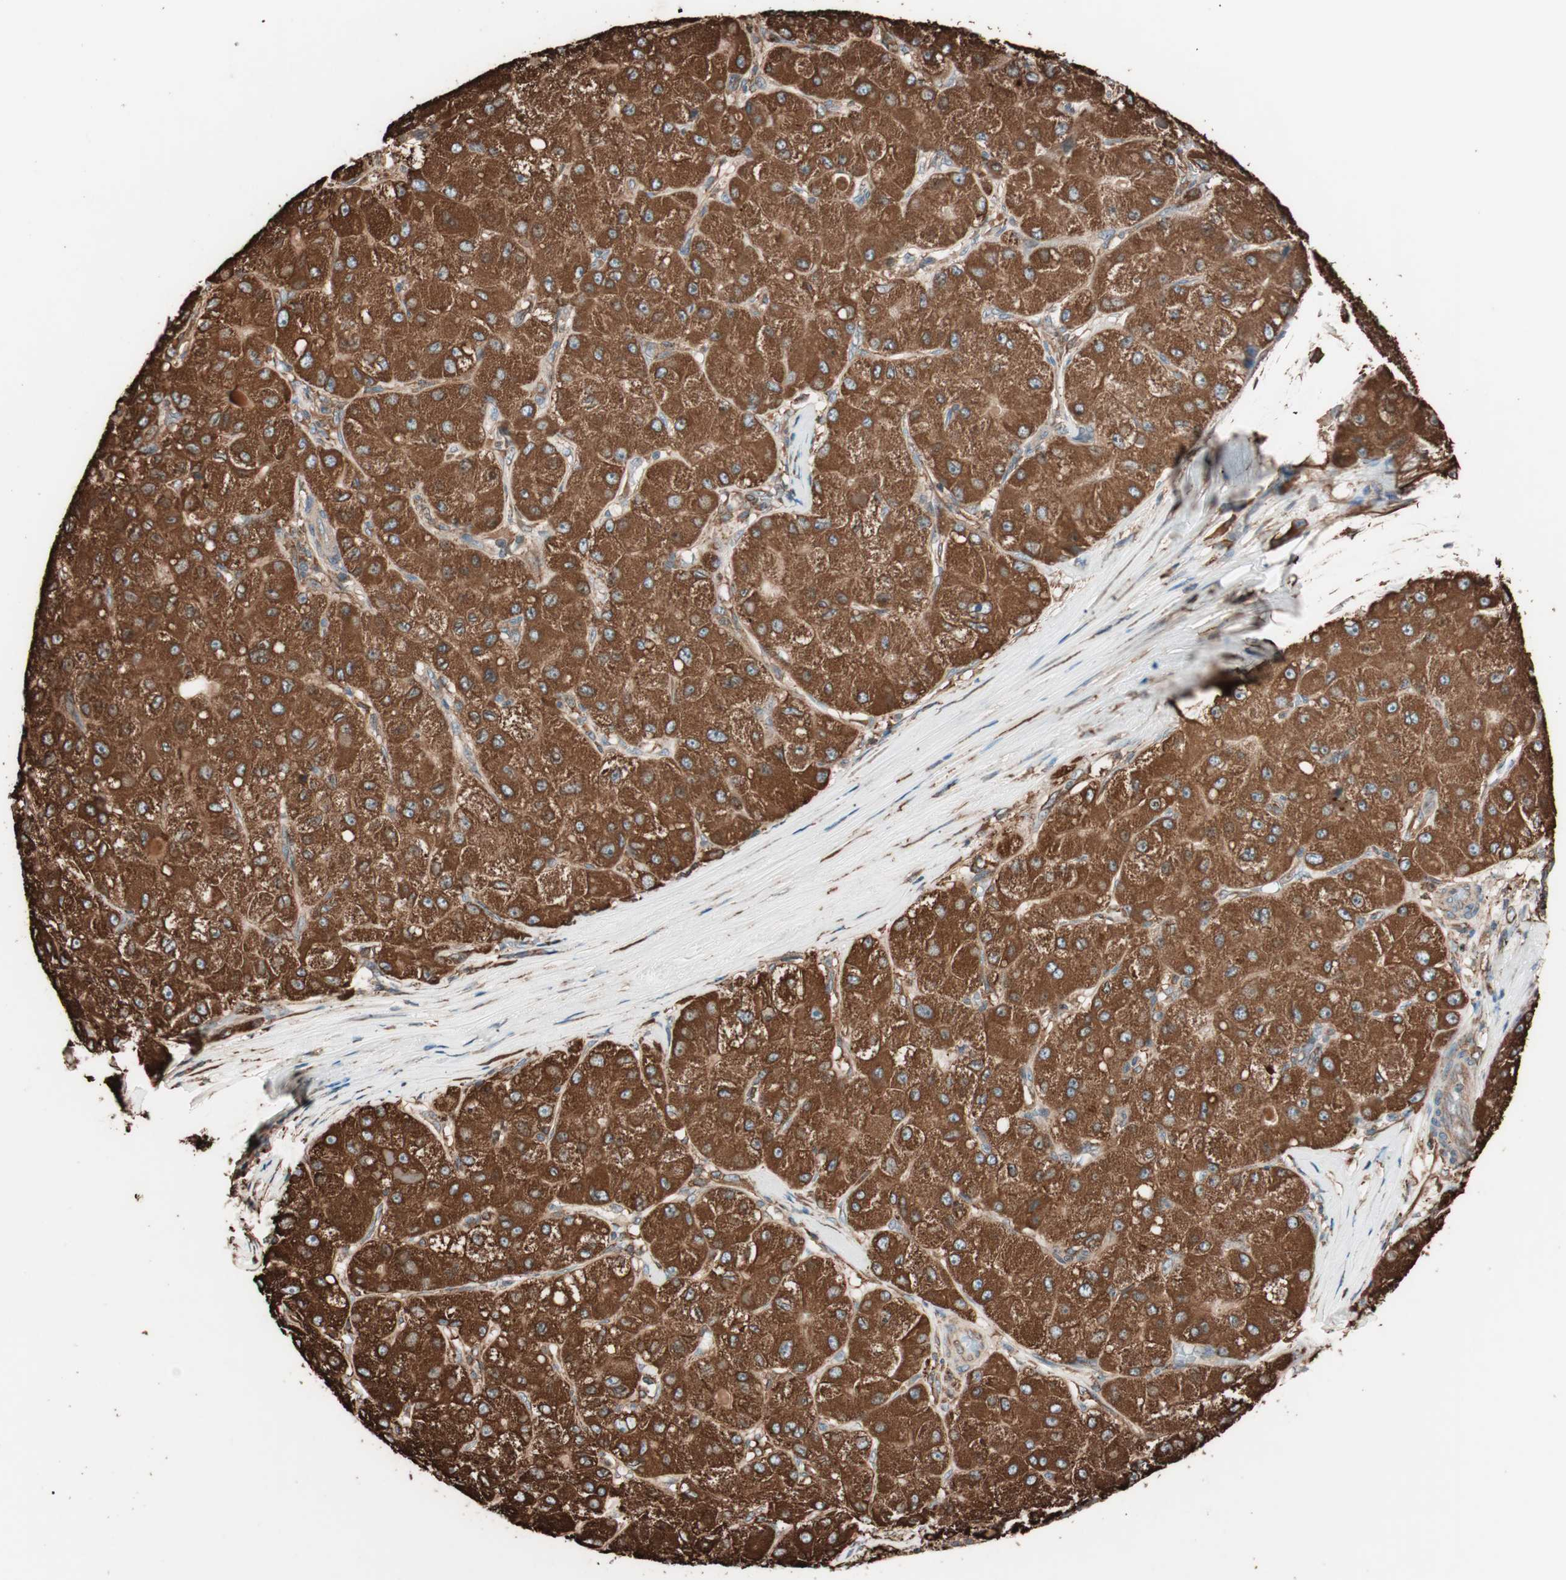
{"staining": {"intensity": "strong", "quantity": ">75%", "location": "cytoplasmic/membranous"}, "tissue": "liver cancer", "cell_type": "Tumor cells", "image_type": "cancer", "snomed": [{"axis": "morphology", "description": "Carcinoma, Hepatocellular, NOS"}, {"axis": "topography", "description": "Liver"}], "caption": "An image of hepatocellular carcinoma (liver) stained for a protein shows strong cytoplasmic/membranous brown staining in tumor cells.", "gene": "VEGFA", "patient": {"sex": "male", "age": 80}}